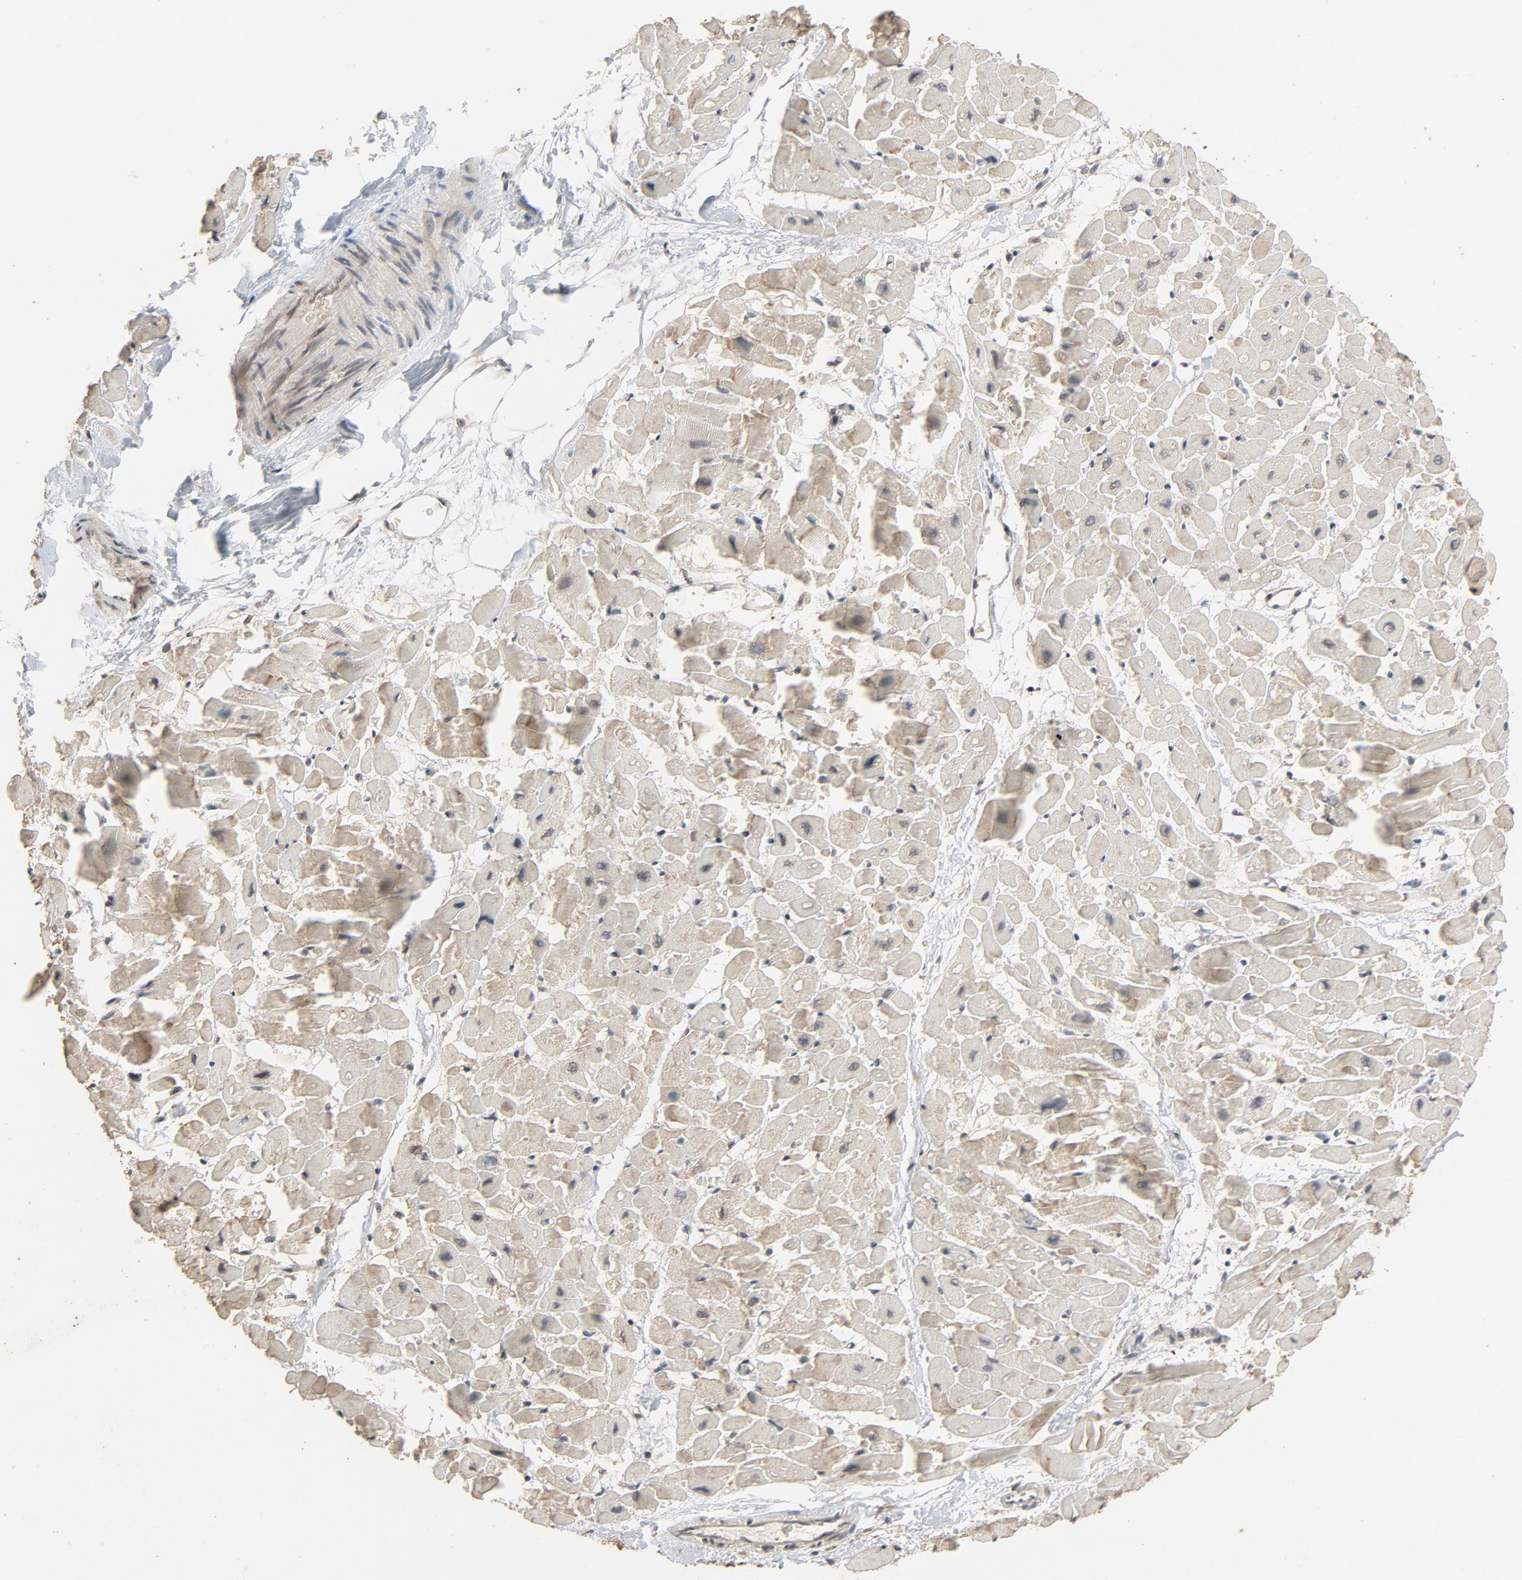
{"staining": {"intensity": "weak", "quantity": ">75%", "location": "cytoplasmic/membranous"}, "tissue": "heart muscle", "cell_type": "Cardiomyocytes", "image_type": "normal", "snomed": [{"axis": "morphology", "description": "Normal tissue, NOS"}, {"axis": "topography", "description": "Heart"}], "caption": "The immunohistochemical stain labels weak cytoplasmic/membranous expression in cardiomyocytes of unremarkable heart muscle. (DAB = brown stain, brightfield microscopy at high magnification).", "gene": "MT3", "patient": {"sex": "male", "age": 45}}